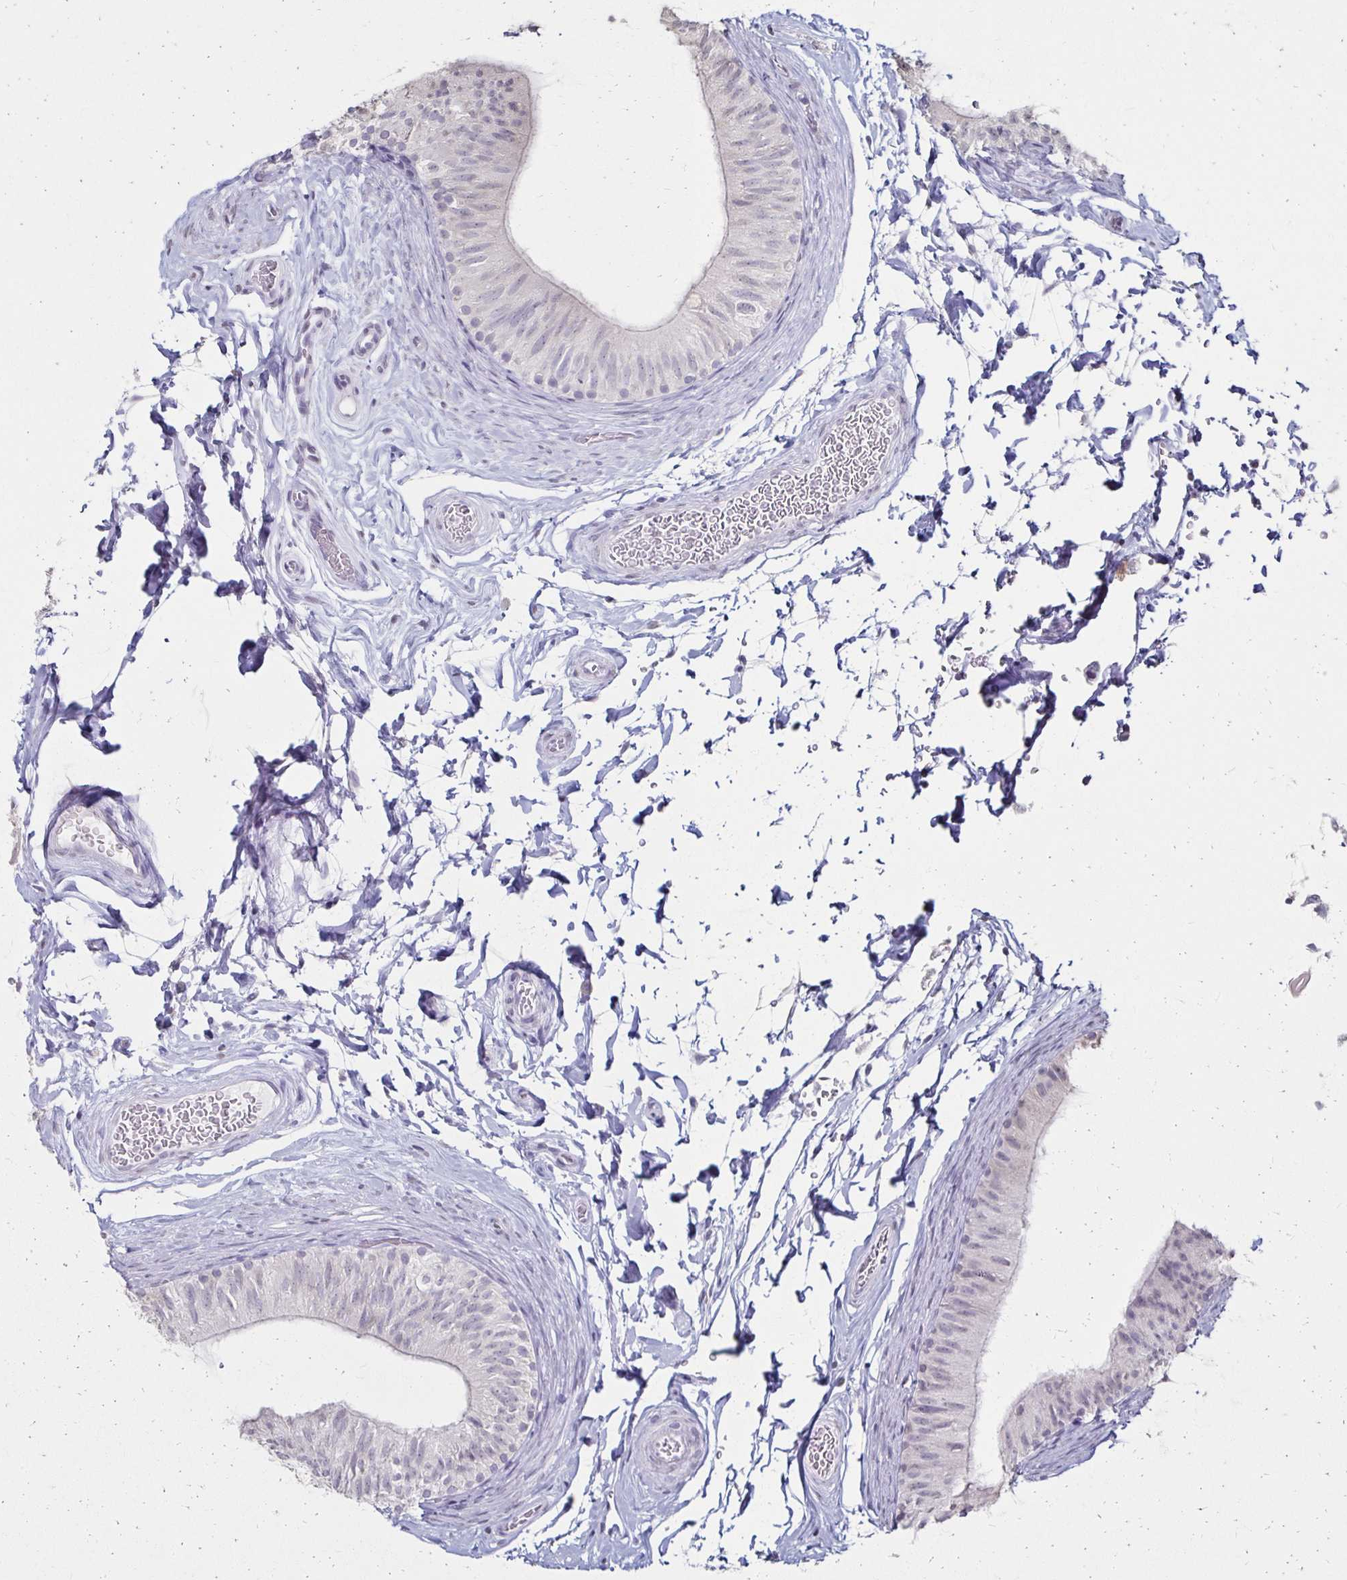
{"staining": {"intensity": "weak", "quantity": "<25%", "location": "cytoplasmic/membranous"}, "tissue": "epididymis", "cell_type": "Glandular cells", "image_type": "normal", "snomed": [{"axis": "morphology", "description": "Normal tissue, NOS"}, {"axis": "topography", "description": "Epididymis, spermatic cord, NOS"}, {"axis": "topography", "description": "Epididymis"}], "caption": "DAB (3,3'-diaminobenzidine) immunohistochemical staining of unremarkable epididymis reveals no significant positivity in glandular cells.", "gene": "TOMM34", "patient": {"sex": "male", "age": 31}}